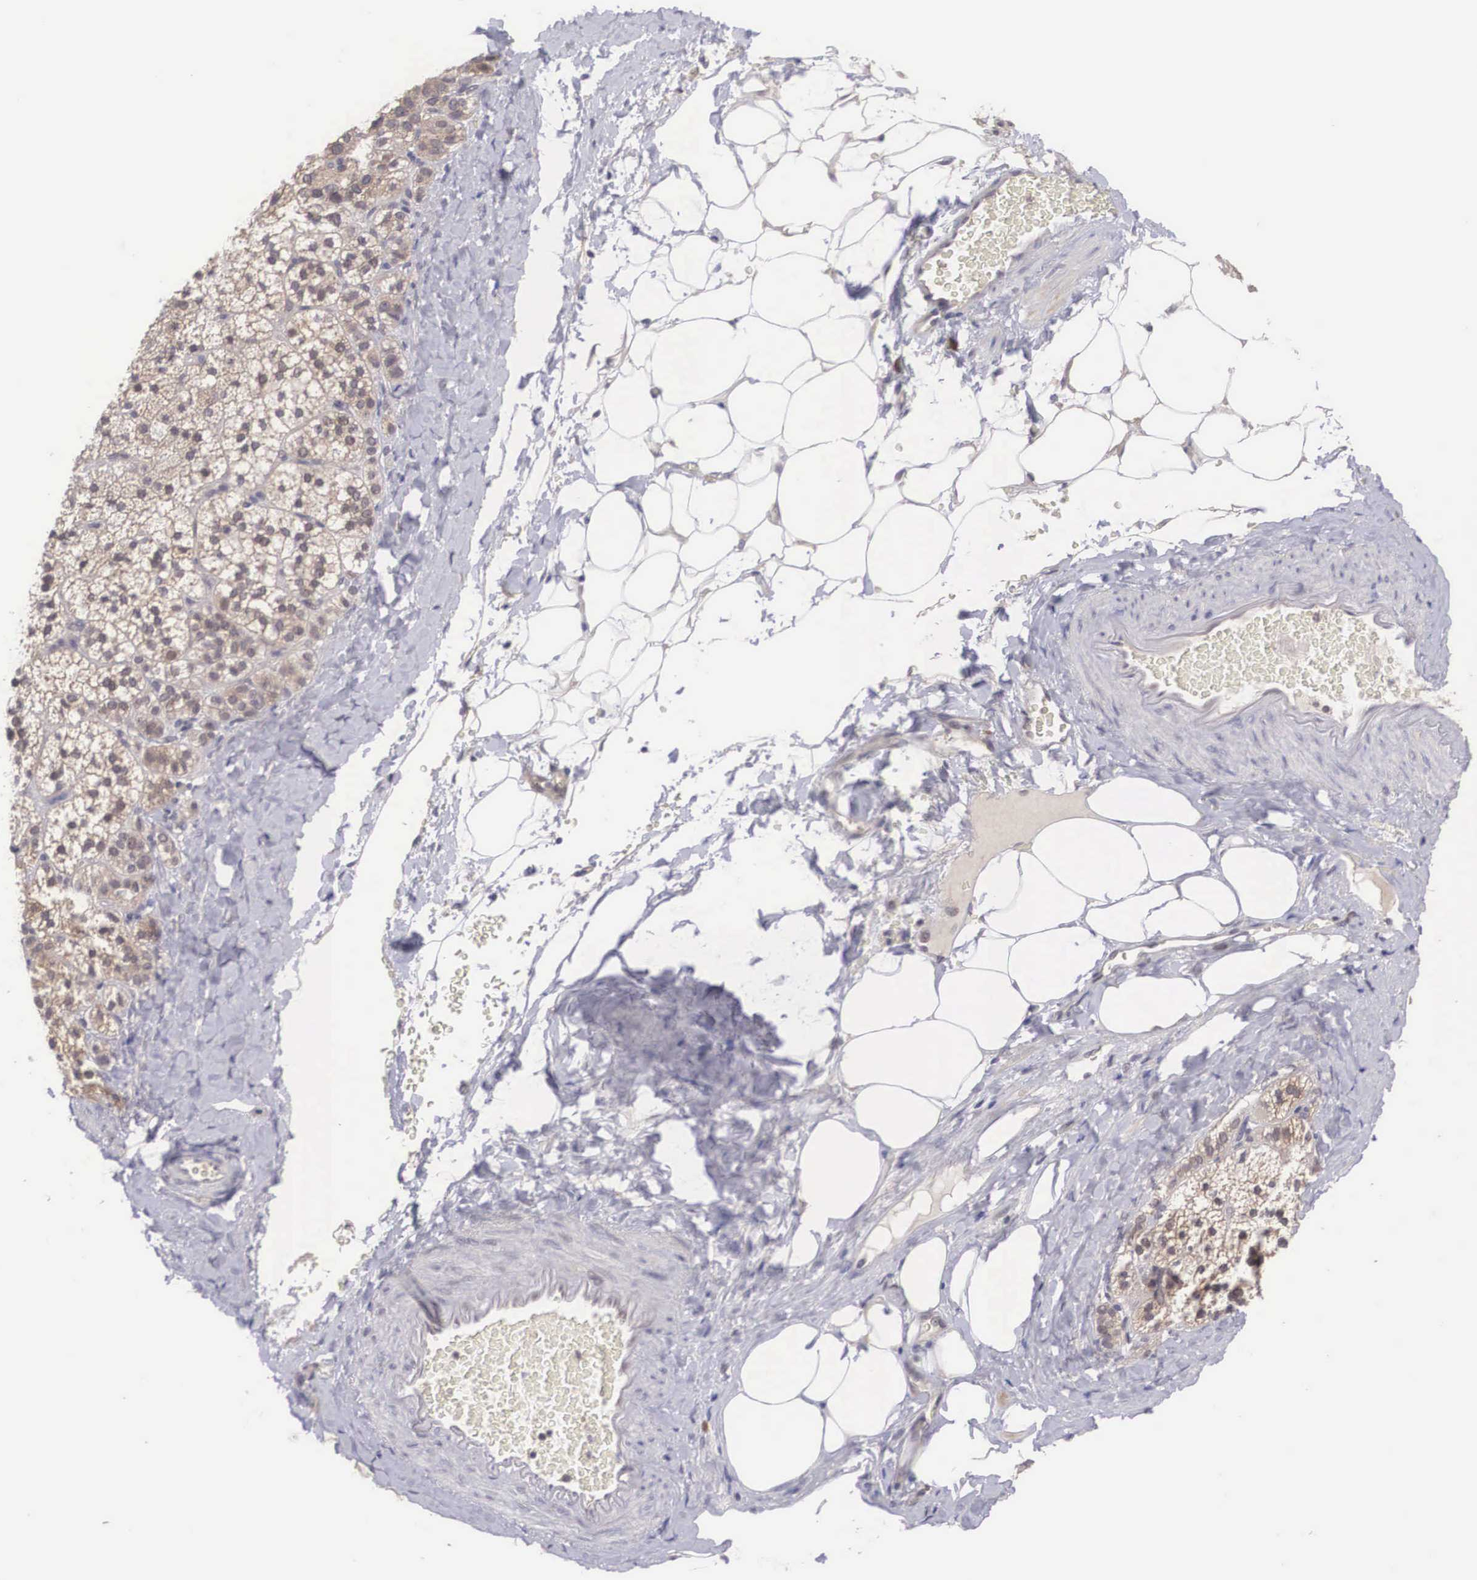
{"staining": {"intensity": "weak", "quantity": ">75%", "location": "cytoplasmic/membranous"}, "tissue": "adrenal gland", "cell_type": "Glandular cells", "image_type": "normal", "snomed": [{"axis": "morphology", "description": "Normal tissue, NOS"}, {"axis": "topography", "description": "Adrenal gland"}], "caption": "The micrograph shows staining of unremarkable adrenal gland, revealing weak cytoplasmic/membranous protein positivity (brown color) within glandular cells.", "gene": "NINL", "patient": {"sex": "male", "age": 53}}